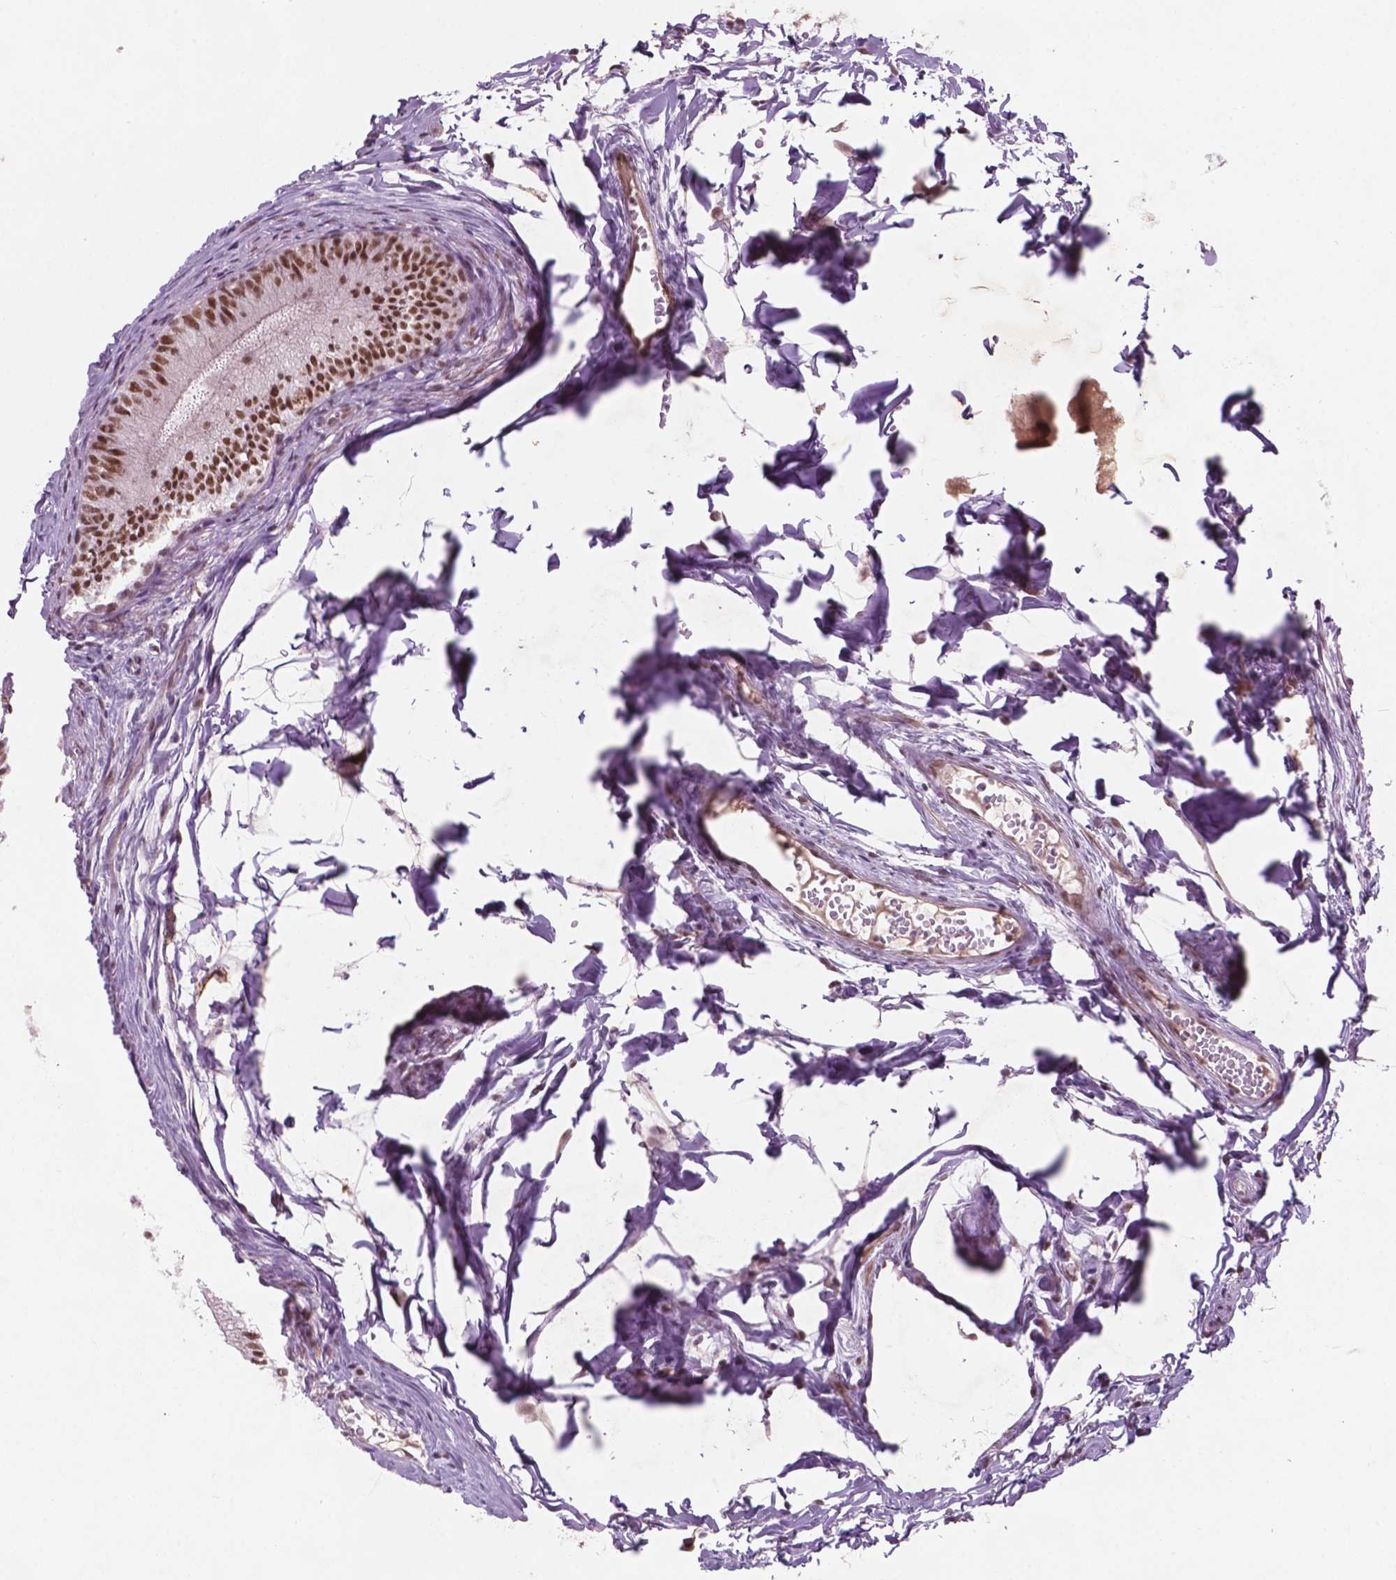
{"staining": {"intensity": "moderate", "quantity": ">75%", "location": "nuclear"}, "tissue": "epididymis", "cell_type": "Glandular cells", "image_type": "normal", "snomed": [{"axis": "morphology", "description": "Normal tissue, NOS"}, {"axis": "topography", "description": "Epididymis"}], "caption": "Unremarkable epididymis was stained to show a protein in brown. There is medium levels of moderate nuclear expression in about >75% of glandular cells. Nuclei are stained in blue.", "gene": "CTR9", "patient": {"sex": "male", "age": 45}}